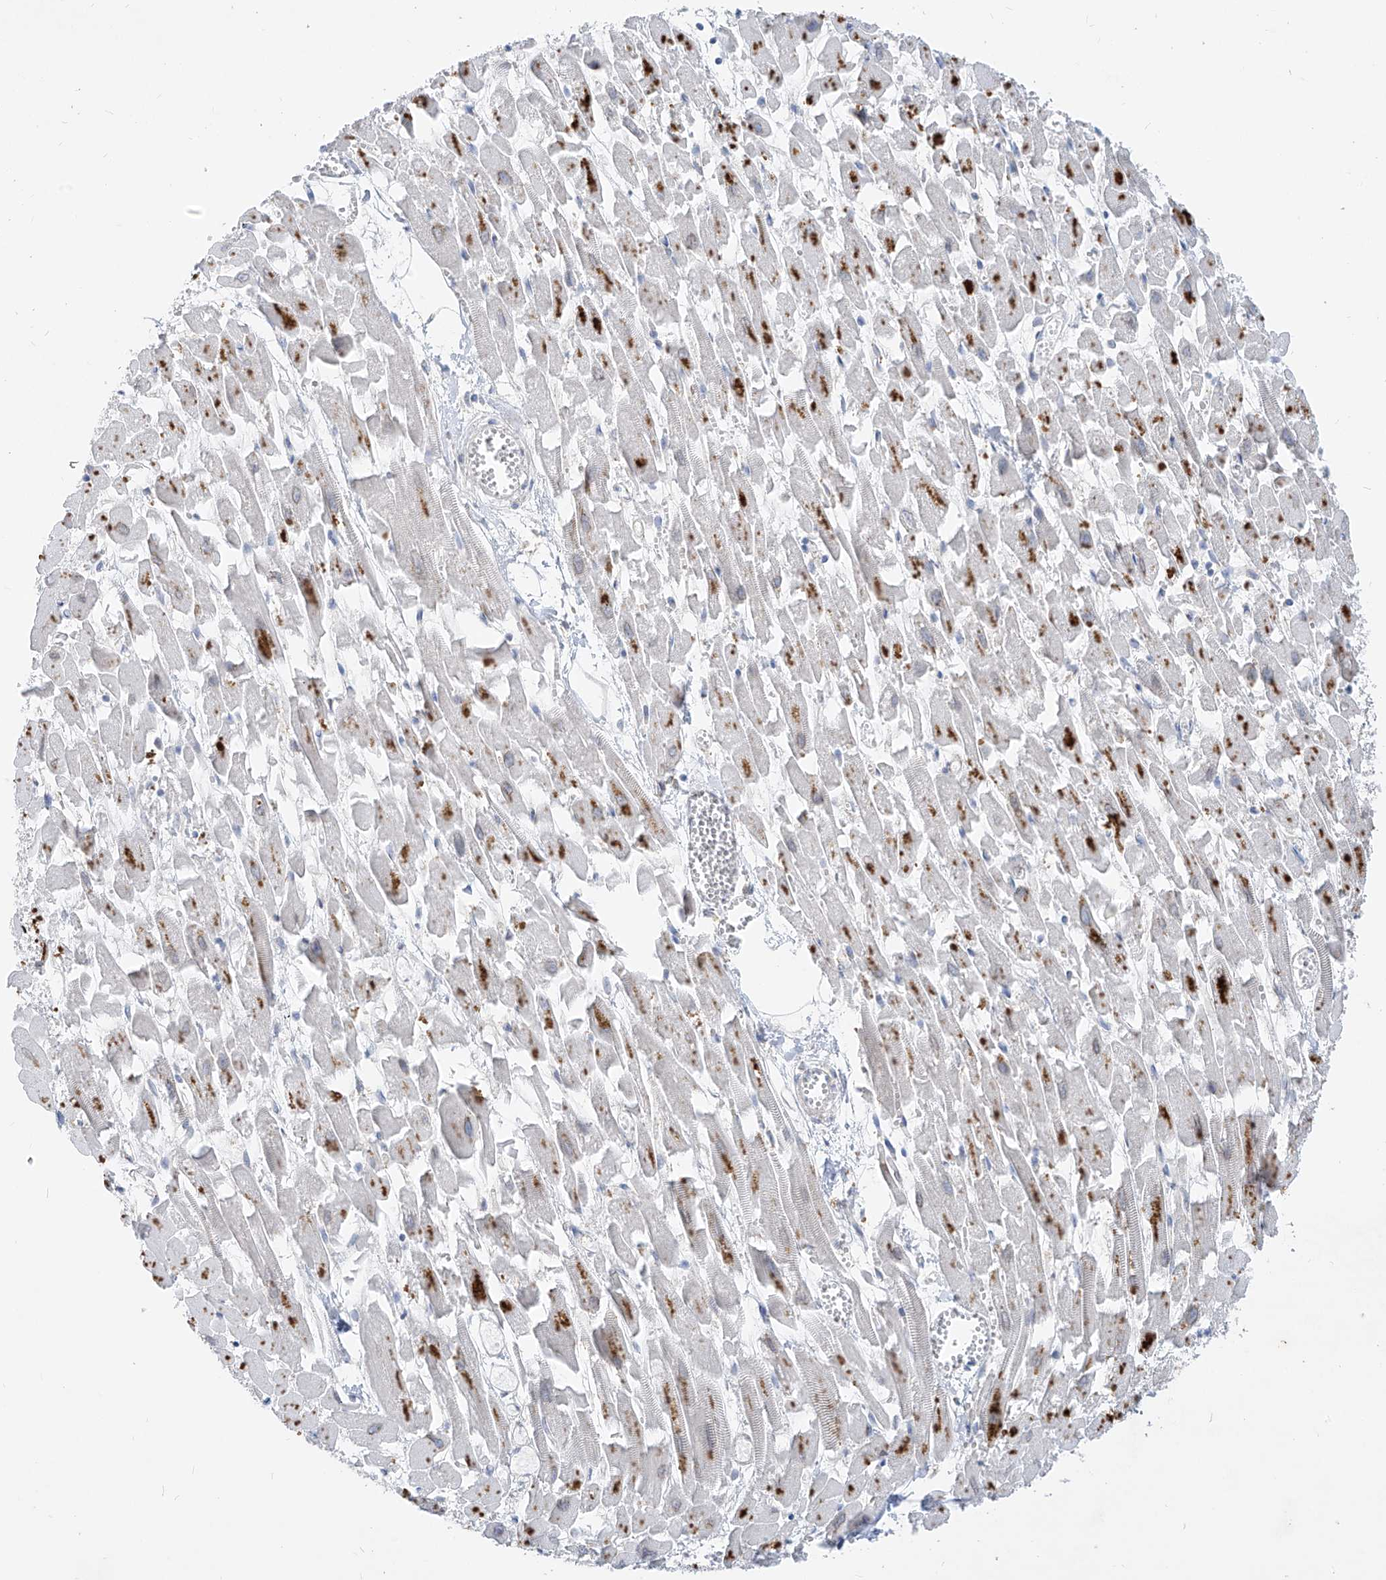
{"staining": {"intensity": "moderate", "quantity": "25%-75%", "location": "cytoplasmic/membranous"}, "tissue": "heart muscle", "cell_type": "Cardiomyocytes", "image_type": "normal", "snomed": [{"axis": "morphology", "description": "Normal tissue, NOS"}, {"axis": "topography", "description": "Heart"}], "caption": "Immunohistochemical staining of unremarkable human heart muscle displays 25%-75% levels of moderate cytoplasmic/membranous protein positivity in about 25%-75% of cardiomyocytes.", "gene": "KRTAP25", "patient": {"sex": "female", "age": 64}}